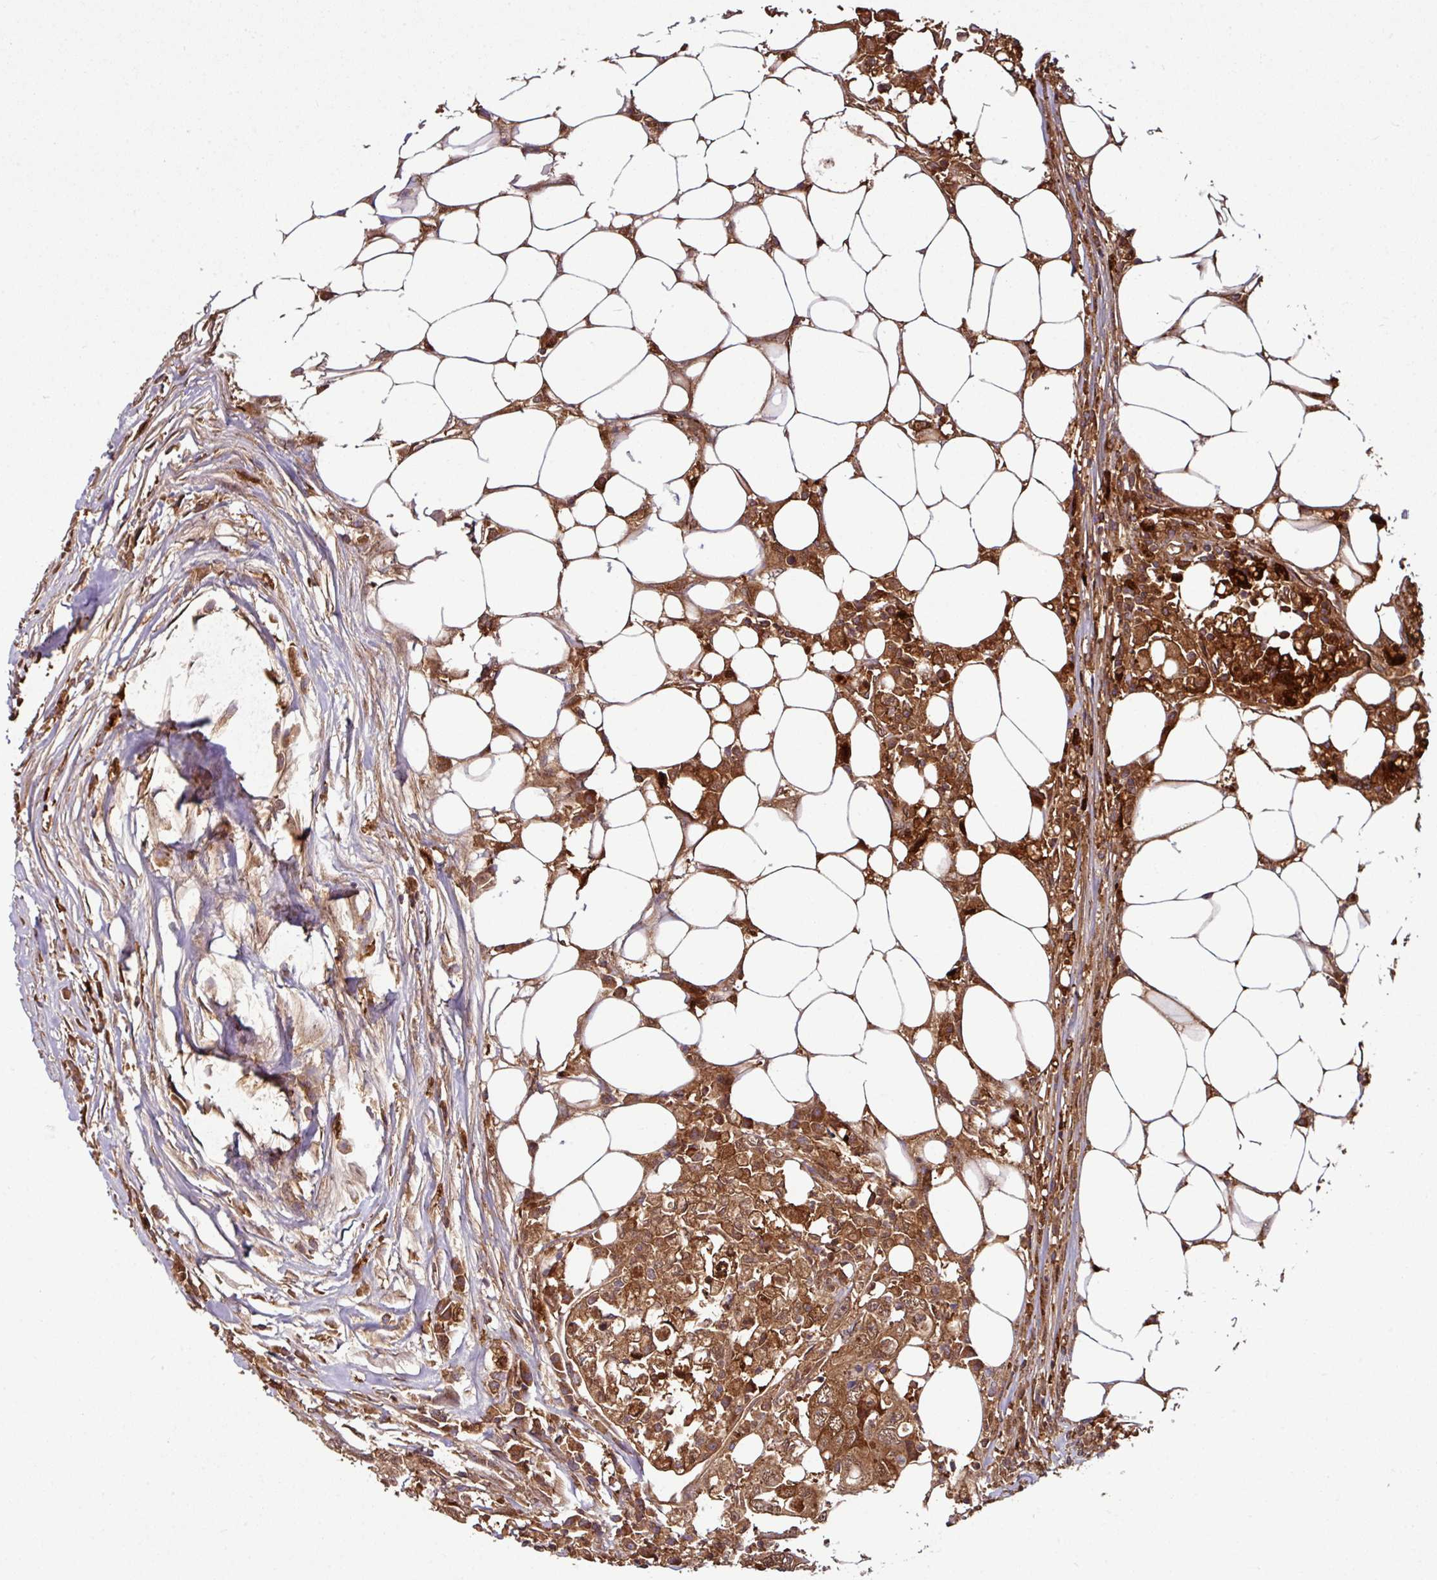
{"staining": {"intensity": "moderate", "quantity": ">75%", "location": "cytoplasmic/membranous"}, "tissue": "colorectal cancer", "cell_type": "Tumor cells", "image_type": "cancer", "snomed": [{"axis": "morphology", "description": "Adenocarcinoma, NOS"}, {"axis": "topography", "description": "Colon"}], "caption": "Human colorectal cancer (adenocarcinoma) stained with a brown dye reveals moderate cytoplasmic/membranous positive expression in about >75% of tumor cells.", "gene": "GNPDA1", "patient": {"sex": "male", "age": 71}}